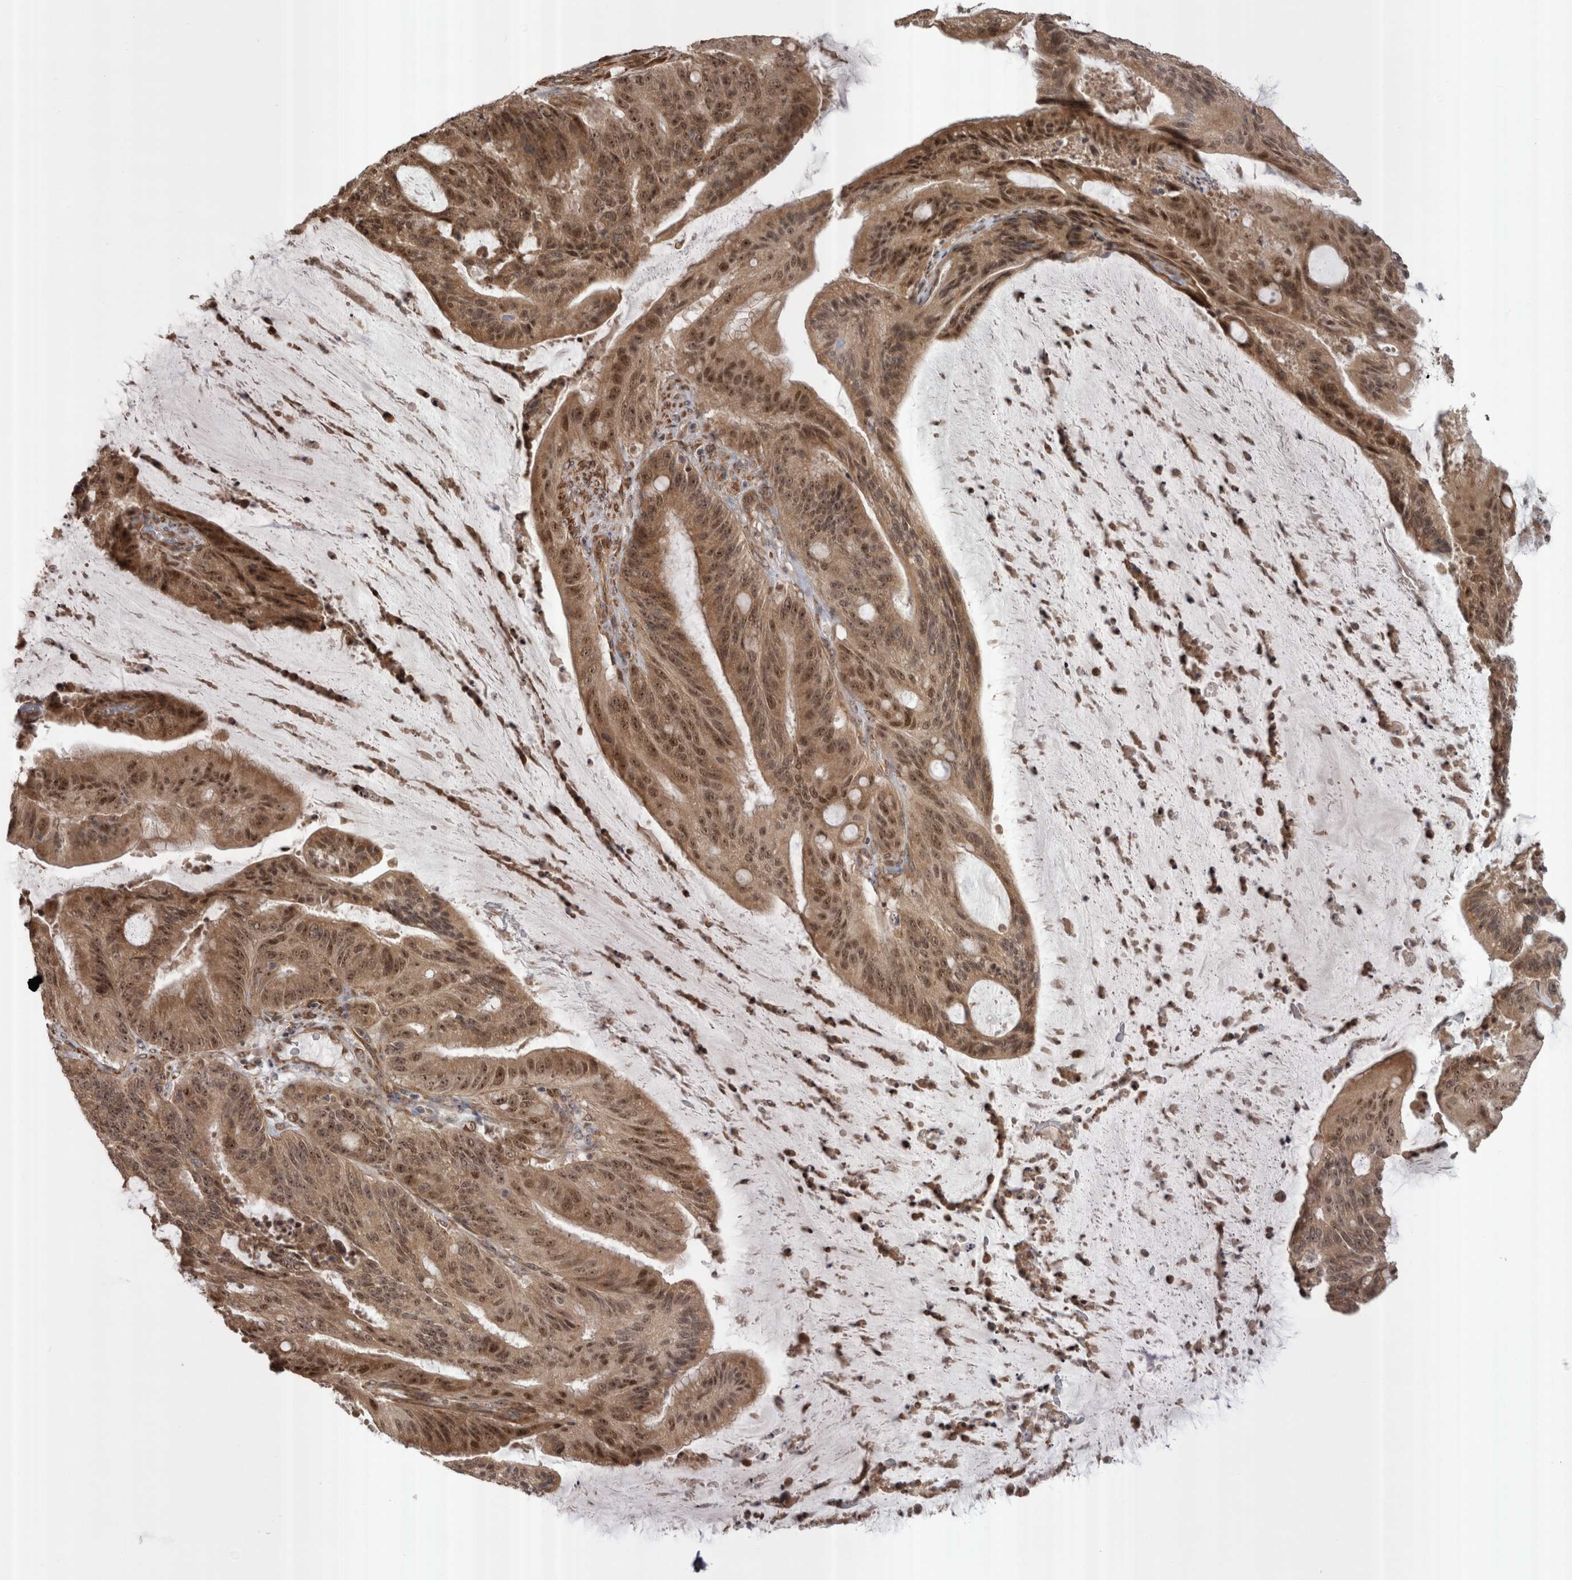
{"staining": {"intensity": "moderate", "quantity": ">75%", "location": "cytoplasmic/membranous,nuclear"}, "tissue": "liver cancer", "cell_type": "Tumor cells", "image_type": "cancer", "snomed": [{"axis": "morphology", "description": "Normal tissue, NOS"}, {"axis": "morphology", "description": "Cholangiocarcinoma"}, {"axis": "topography", "description": "Liver"}, {"axis": "topography", "description": "Peripheral nerve tissue"}], "caption": "Tumor cells demonstrate medium levels of moderate cytoplasmic/membranous and nuclear expression in approximately >75% of cells in cholangiocarcinoma (liver).", "gene": "EXOSC4", "patient": {"sex": "female", "age": 73}}